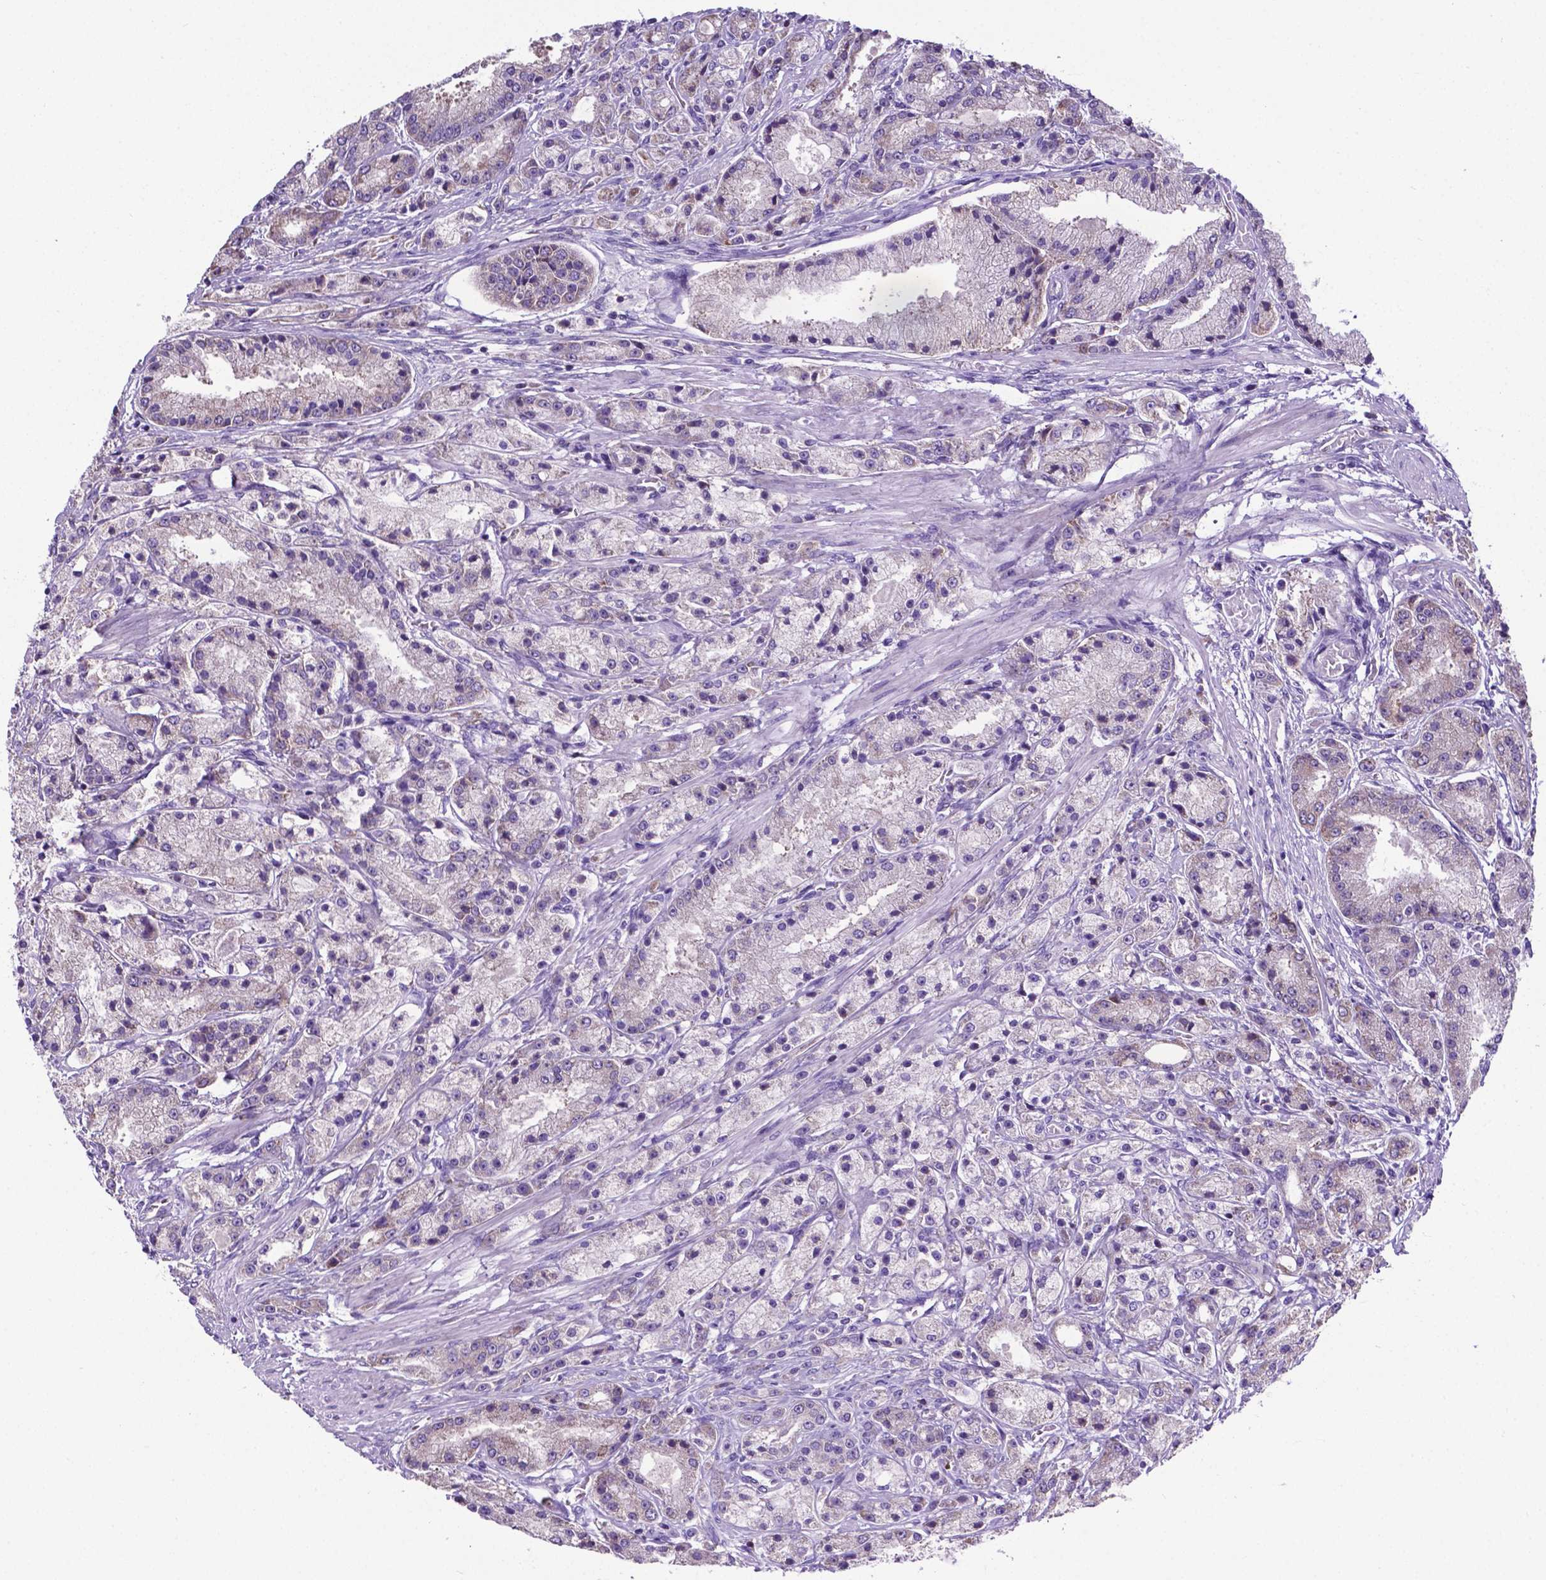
{"staining": {"intensity": "negative", "quantity": "none", "location": "none"}, "tissue": "prostate cancer", "cell_type": "Tumor cells", "image_type": "cancer", "snomed": [{"axis": "morphology", "description": "Adenocarcinoma, High grade"}, {"axis": "topography", "description": "Prostate"}], "caption": "Immunohistochemical staining of prostate cancer (high-grade adenocarcinoma) demonstrates no significant positivity in tumor cells.", "gene": "RPL6", "patient": {"sex": "male", "age": 67}}